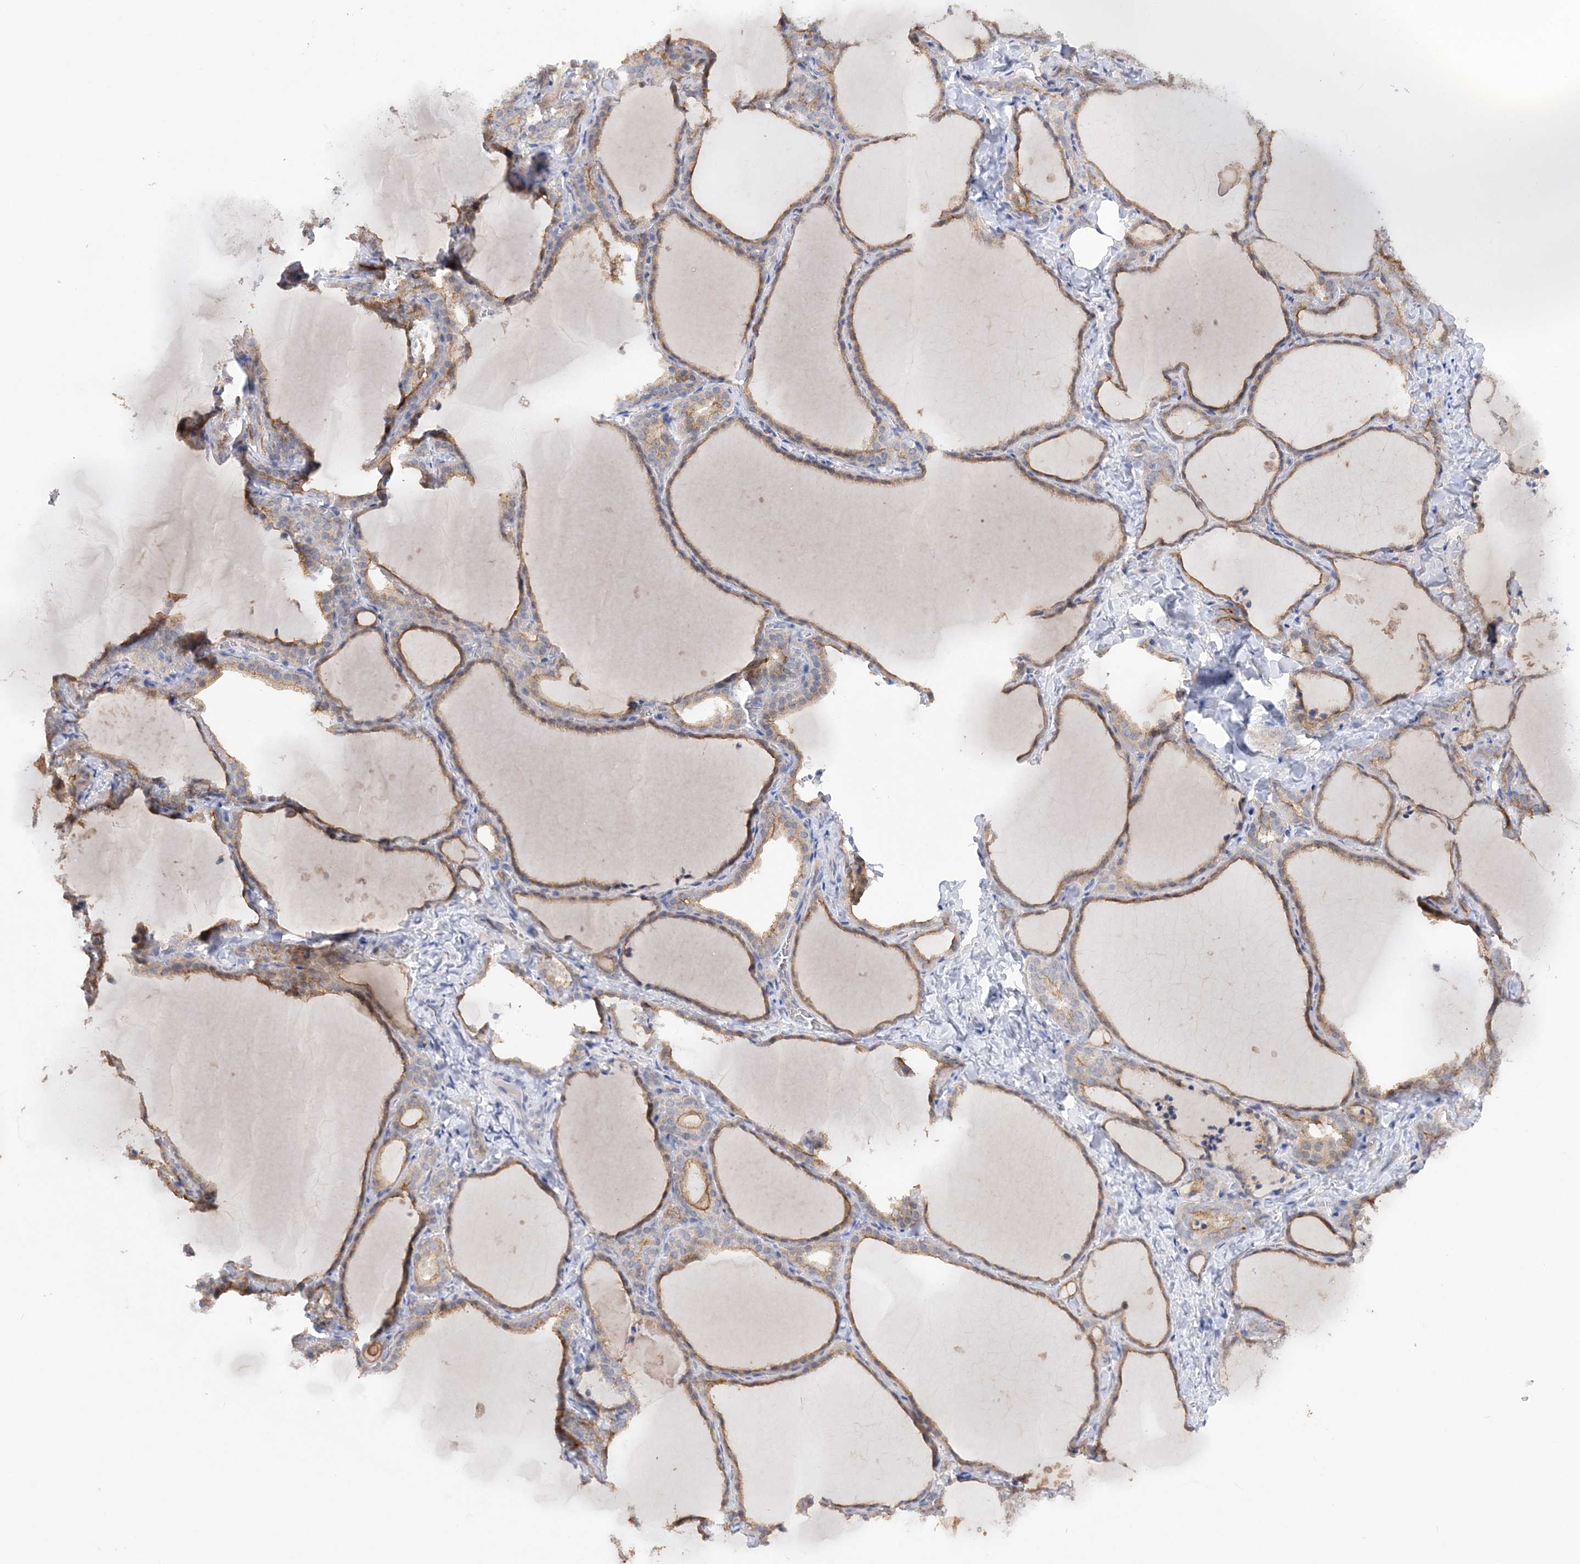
{"staining": {"intensity": "moderate", "quantity": ">75%", "location": "cytoplasmic/membranous"}, "tissue": "thyroid gland", "cell_type": "Glandular cells", "image_type": "normal", "snomed": [{"axis": "morphology", "description": "Normal tissue, NOS"}, {"axis": "topography", "description": "Thyroid gland"}], "caption": "Protein analysis of benign thyroid gland reveals moderate cytoplasmic/membranous expression in about >75% of glandular cells. Using DAB (brown) and hematoxylin (blue) stains, captured at high magnification using brightfield microscopy.", "gene": "RPEL1", "patient": {"sex": "female", "age": 22}}